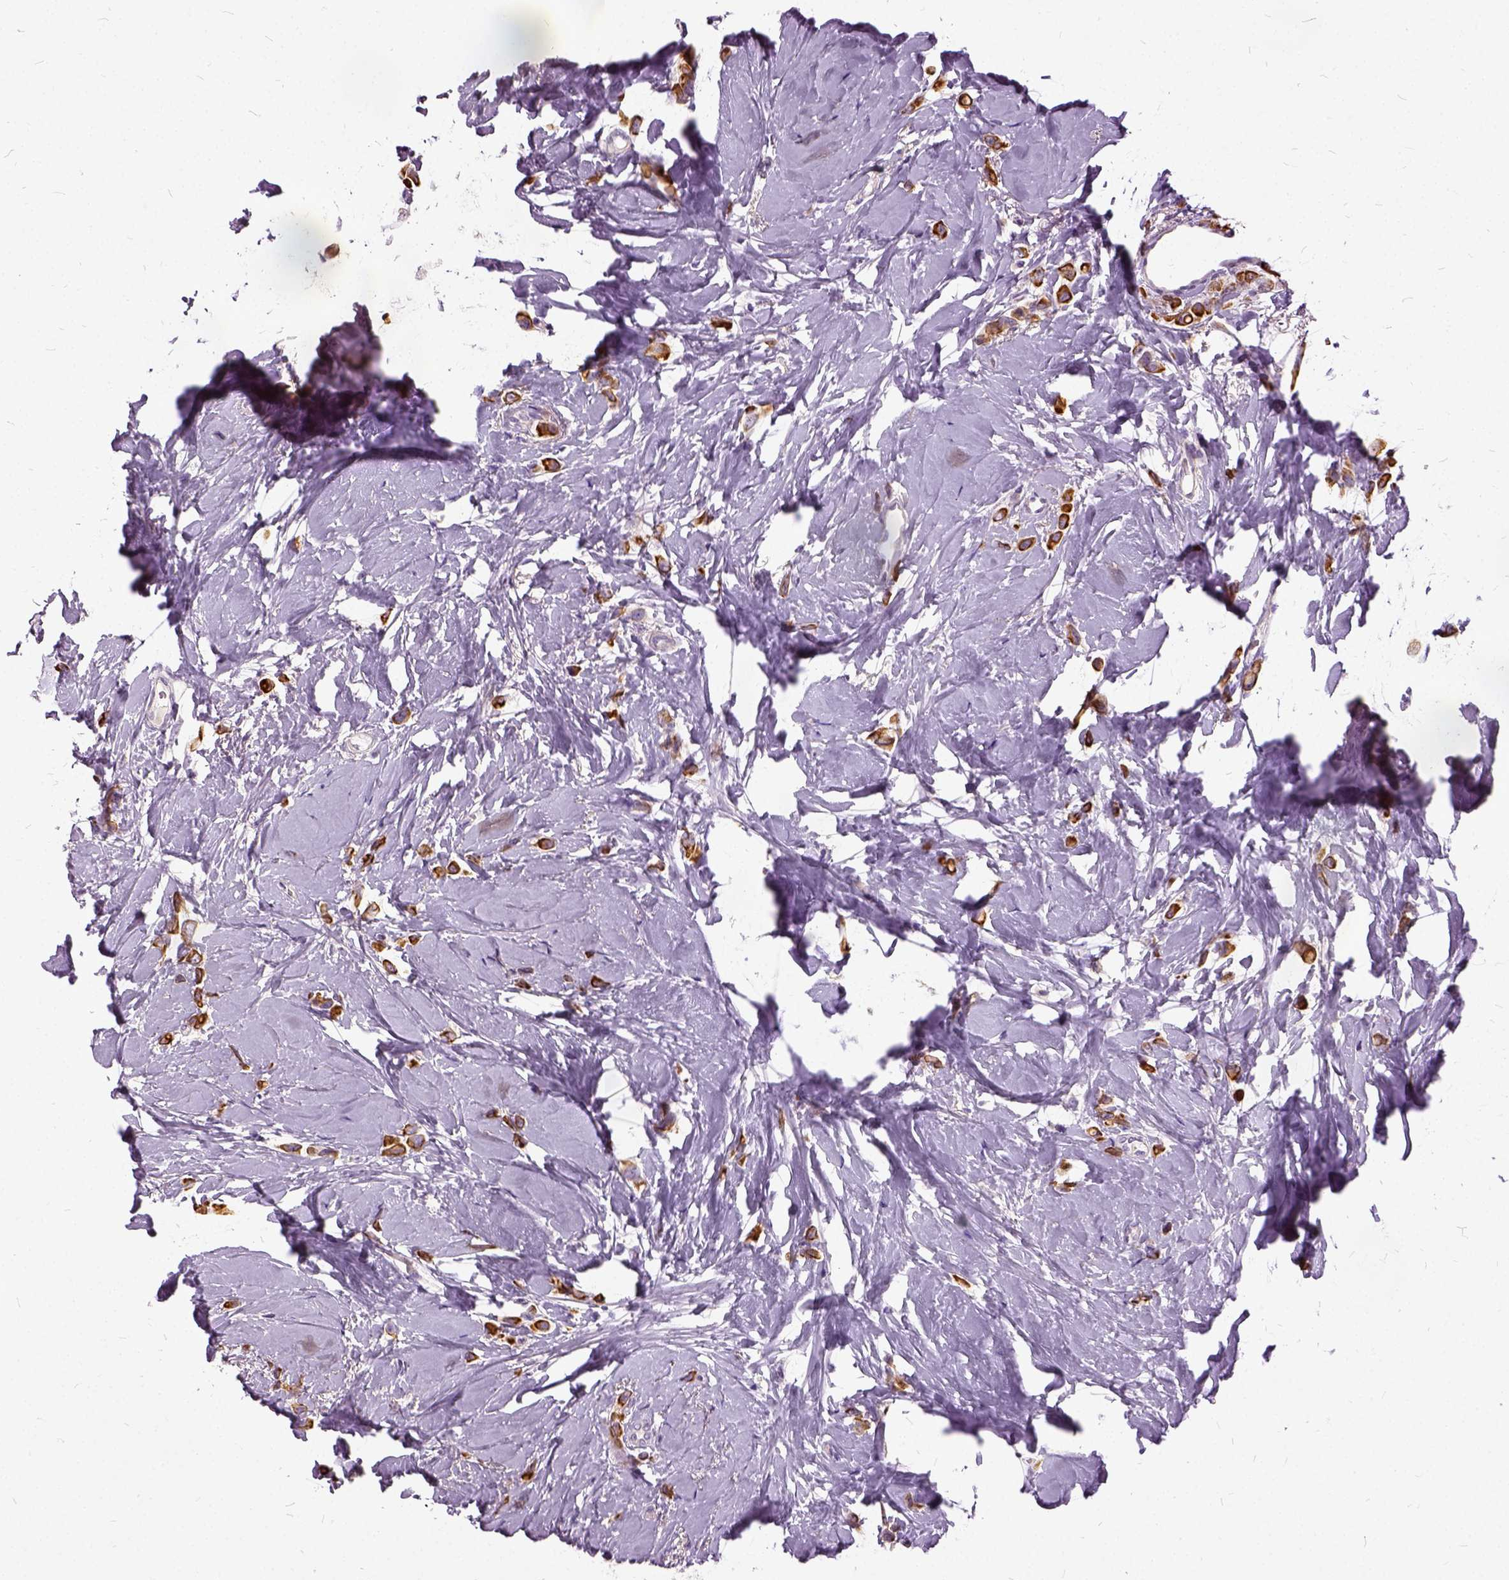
{"staining": {"intensity": "strong", "quantity": ">75%", "location": "cytoplasmic/membranous"}, "tissue": "breast cancer", "cell_type": "Tumor cells", "image_type": "cancer", "snomed": [{"axis": "morphology", "description": "Lobular carcinoma"}, {"axis": "topography", "description": "Breast"}], "caption": "Lobular carcinoma (breast) was stained to show a protein in brown. There is high levels of strong cytoplasmic/membranous staining in about >75% of tumor cells.", "gene": "ILRUN", "patient": {"sex": "female", "age": 66}}